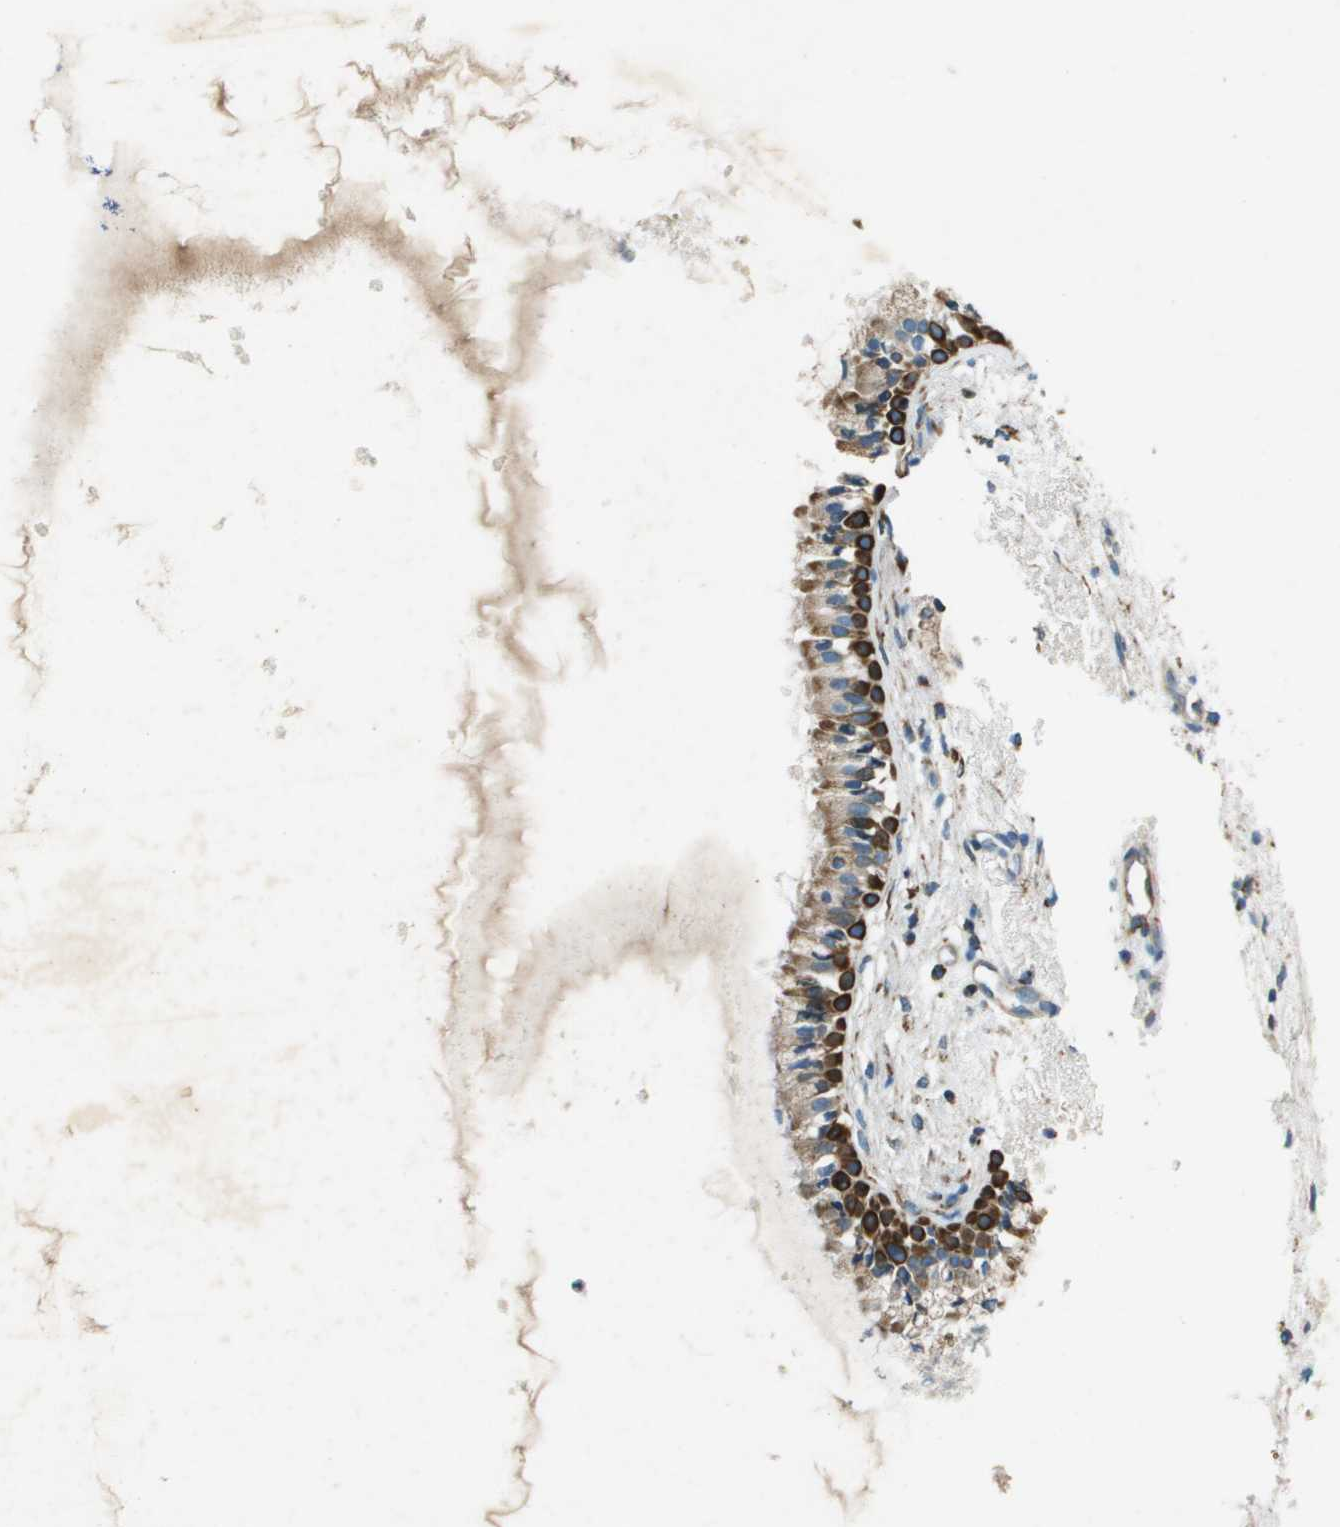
{"staining": {"intensity": "moderate", "quantity": ">75%", "location": "cytoplasmic/membranous"}, "tissue": "nasopharynx", "cell_type": "Respiratory epithelial cells", "image_type": "normal", "snomed": [{"axis": "morphology", "description": "Normal tissue, NOS"}, {"axis": "topography", "description": "Nasopharynx"}], "caption": "Immunohistochemistry micrograph of unremarkable nasopharynx: human nasopharynx stained using immunohistochemistry (IHC) shows medium levels of moderate protein expression localized specifically in the cytoplasmic/membranous of respiratory epithelial cells, appearing as a cytoplasmic/membranous brown color.", "gene": "MIGA1", "patient": {"sex": "male", "age": 21}}